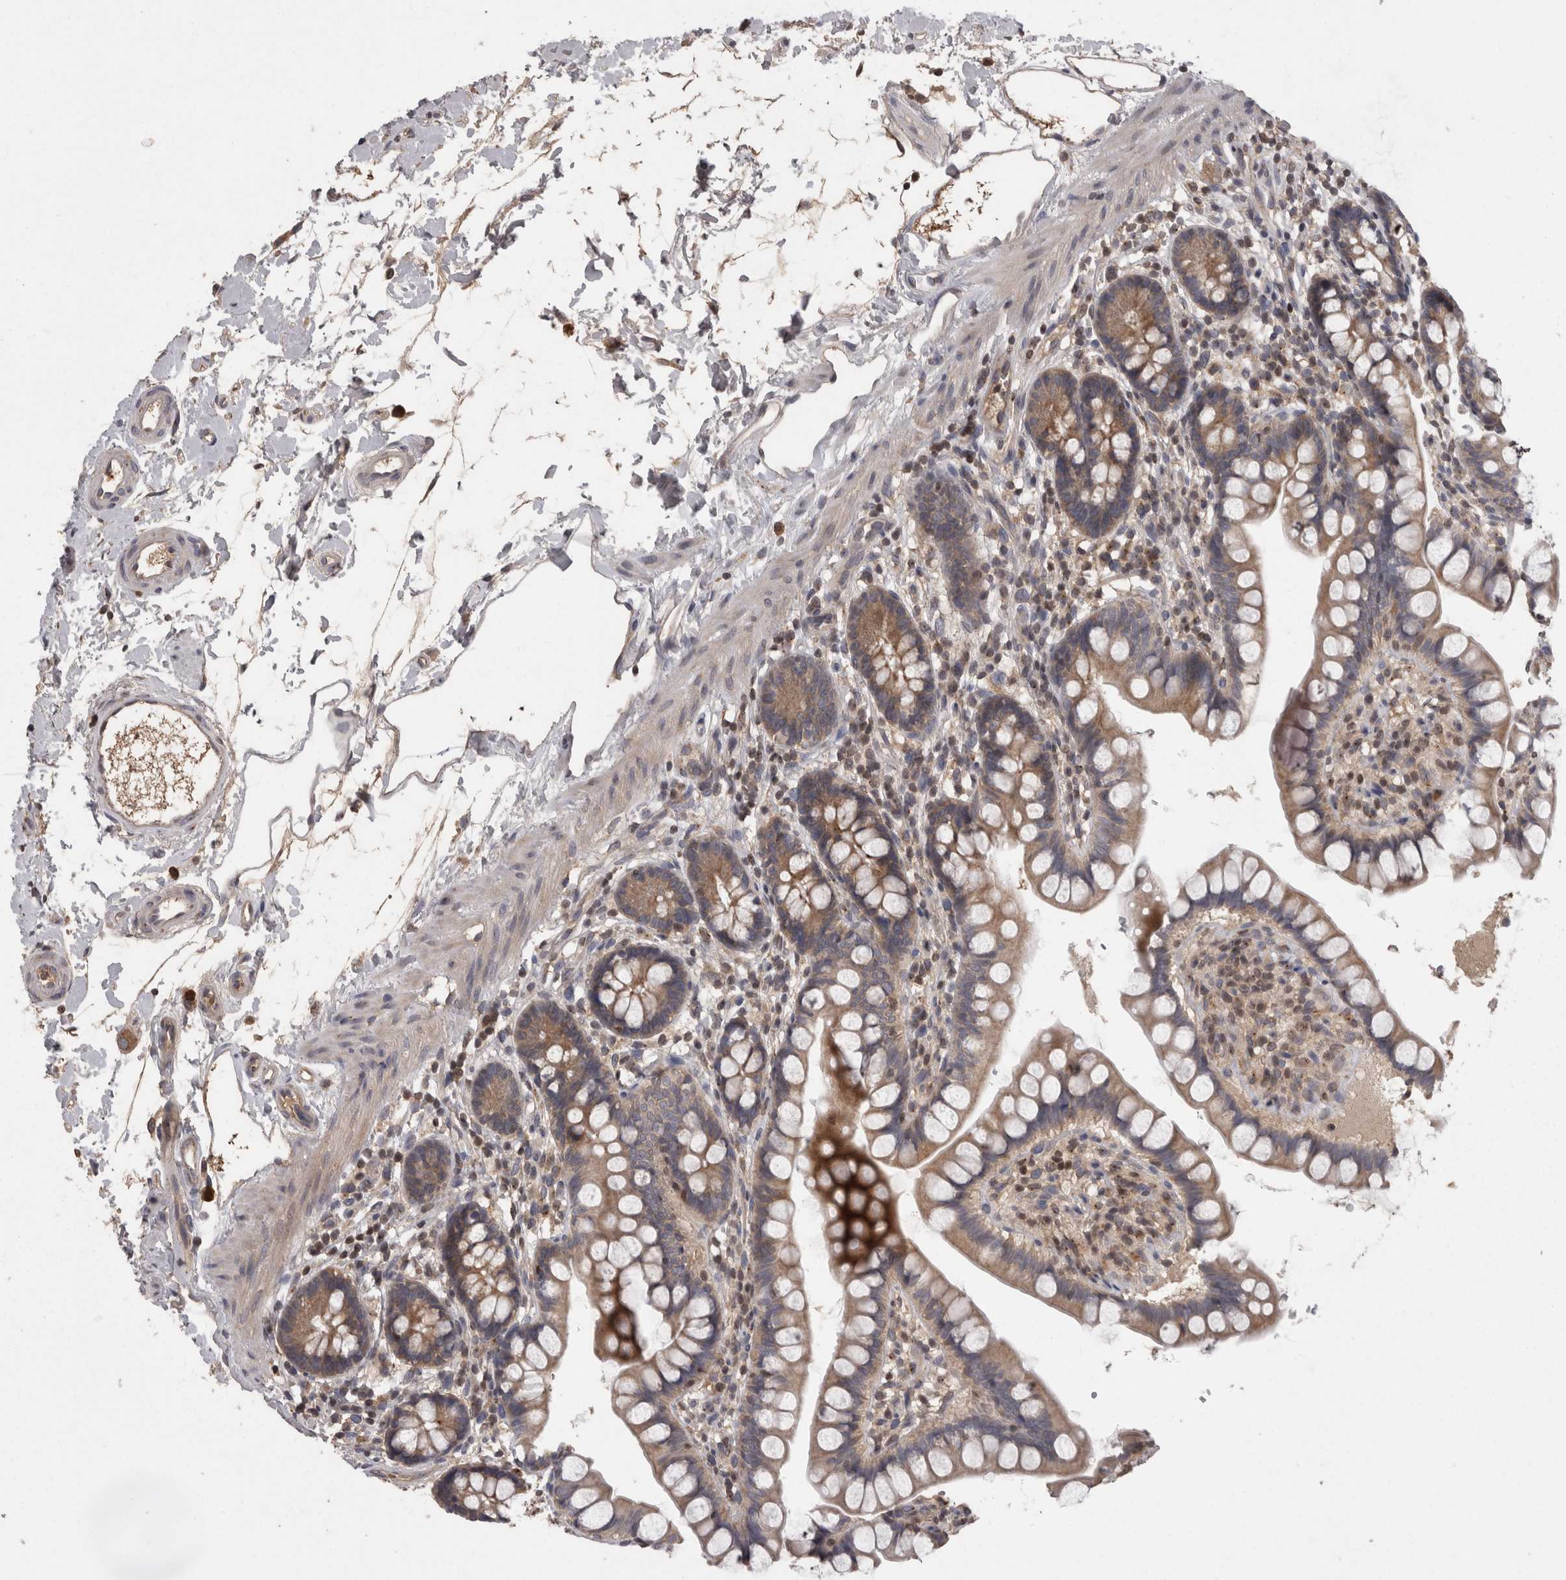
{"staining": {"intensity": "moderate", "quantity": "25%-75%", "location": "cytoplasmic/membranous"}, "tissue": "small intestine", "cell_type": "Glandular cells", "image_type": "normal", "snomed": [{"axis": "morphology", "description": "Normal tissue, NOS"}, {"axis": "topography", "description": "Small intestine"}], "caption": "High-power microscopy captured an immunohistochemistry micrograph of benign small intestine, revealing moderate cytoplasmic/membranous staining in about 25%-75% of glandular cells. (DAB = brown stain, brightfield microscopy at high magnification).", "gene": "PCM1", "patient": {"sex": "female", "age": 84}}